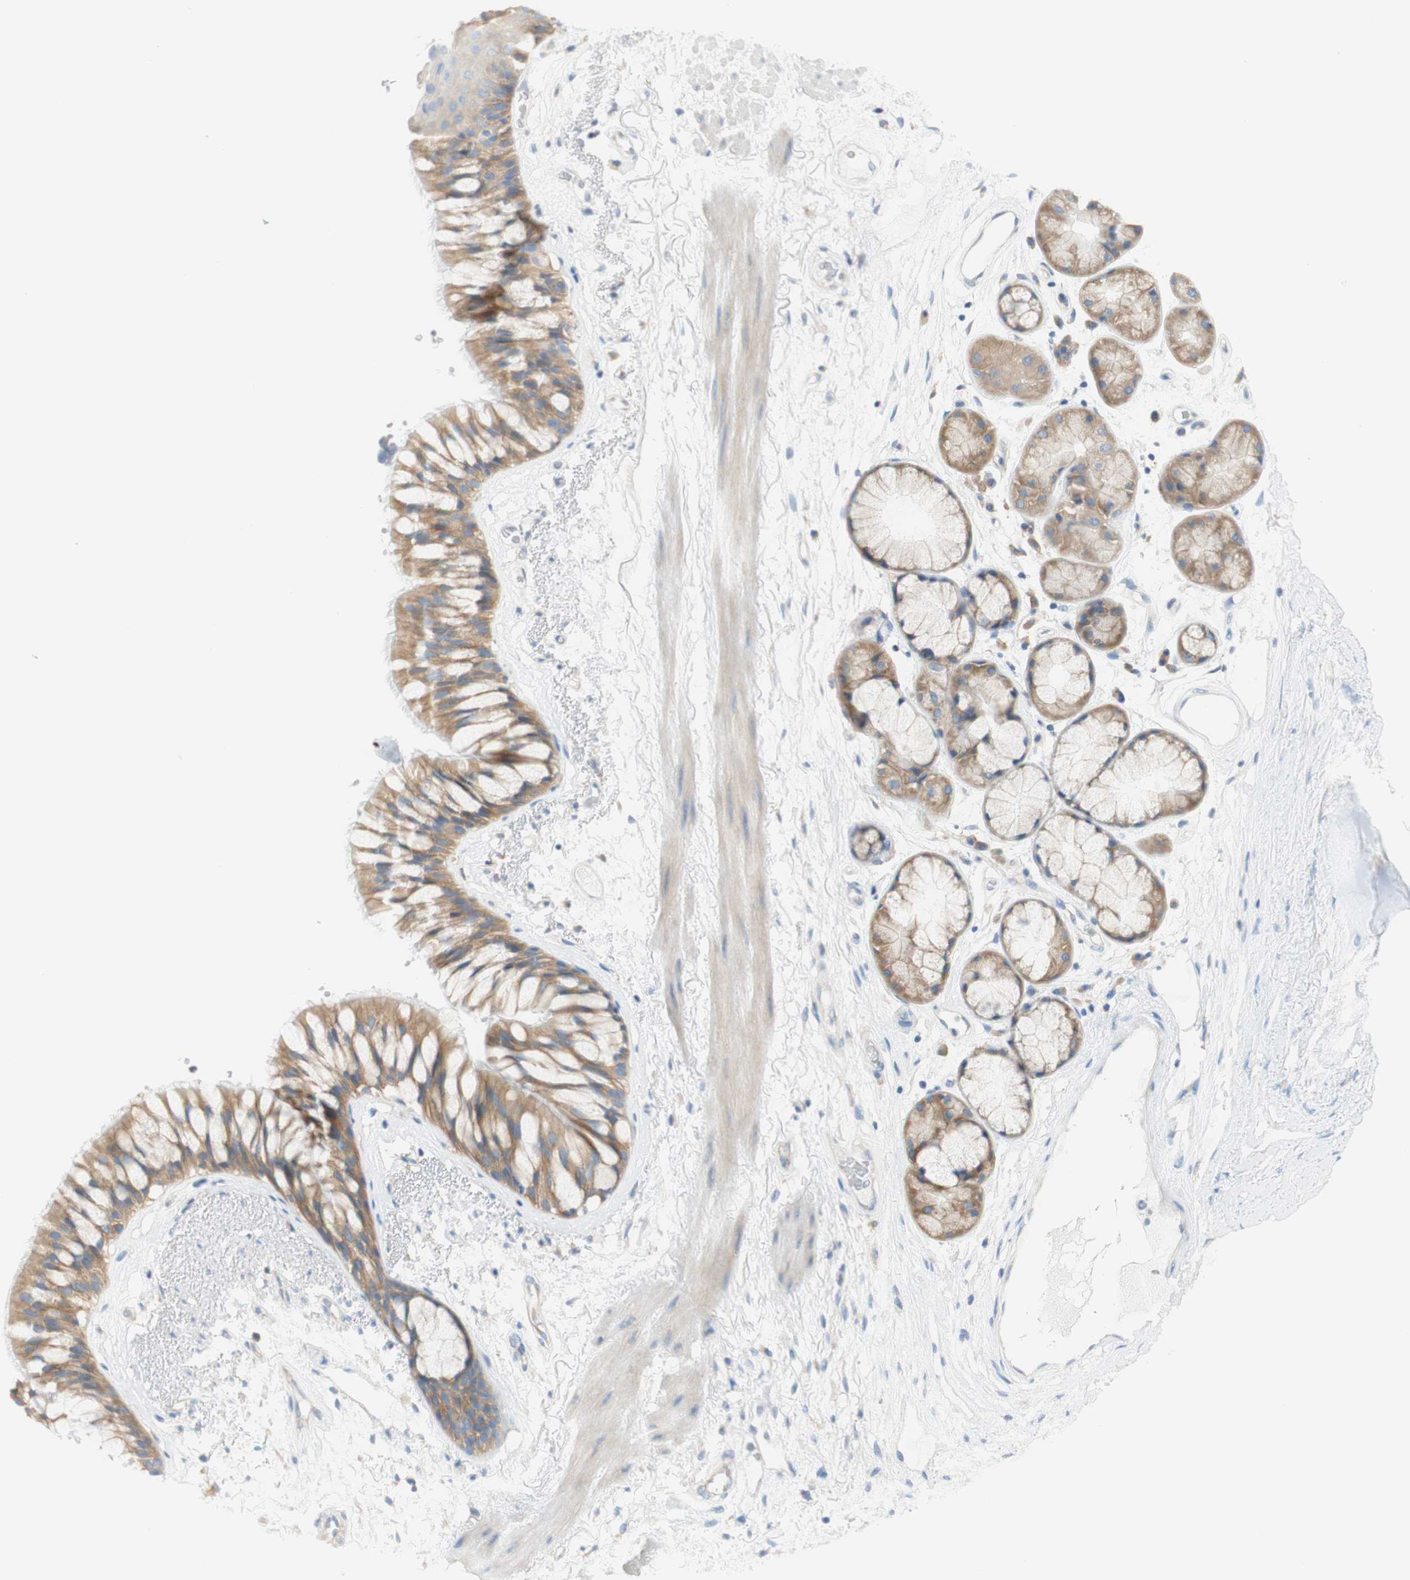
{"staining": {"intensity": "moderate", "quantity": ">75%", "location": "cytoplasmic/membranous"}, "tissue": "bronchus", "cell_type": "Respiratory epithelial cells", "image_type": "normal", "snomed": [{"axis": "morphology", "description": "Normal tissue, NOS"}, {"axis": "topography", "description": "Bronchus"}], "caption": "Approximately >75% of respiratory epithelial cells in normal bronchus reveal moderate cytoplasmic/membranous protein staining as visualized by brown immunohistochemical staining.", "gene": "ATP2B1", "patient": {"sex": "male", "age": 66}}